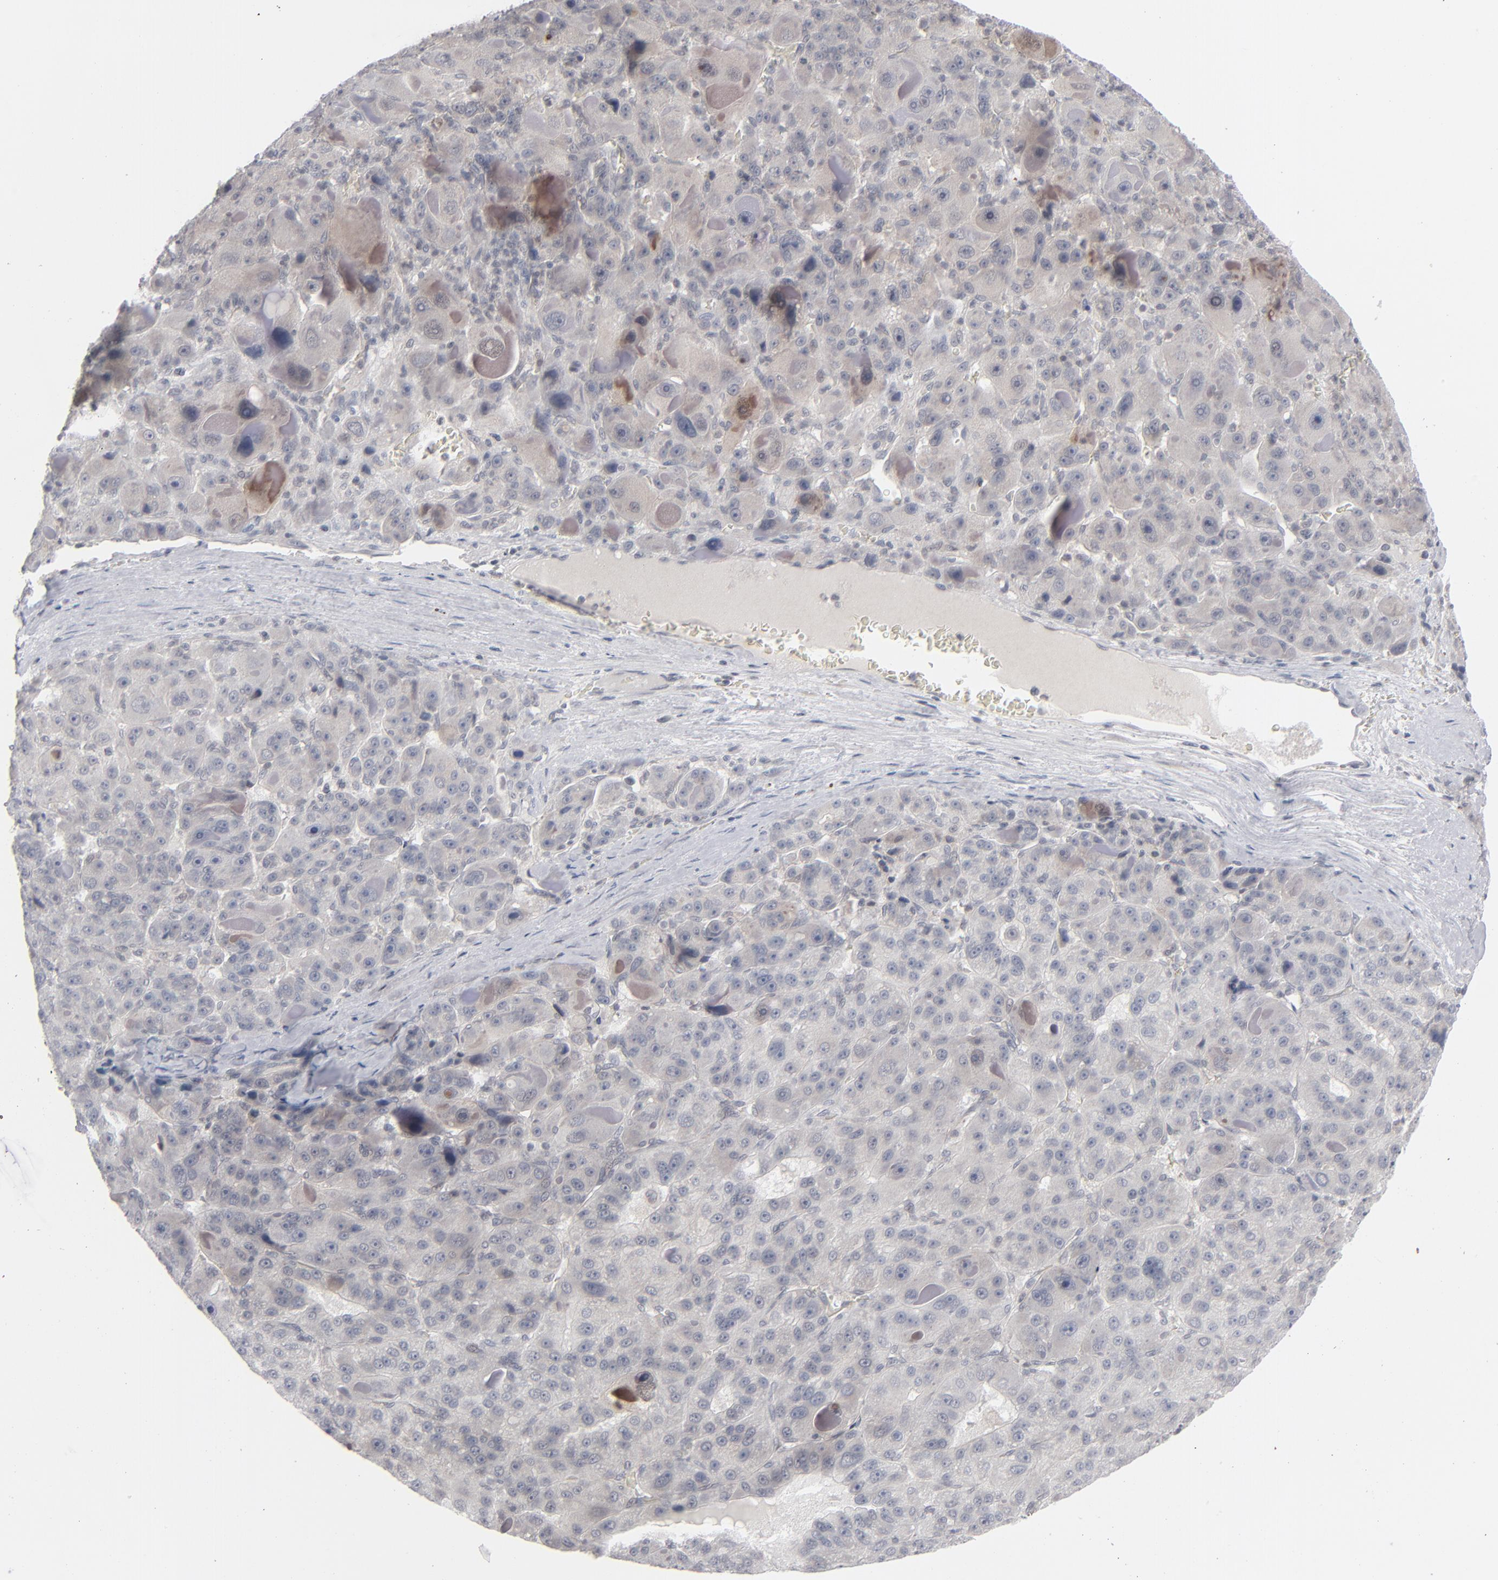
{"staining": {"intensity": "weak", "quantity": "<25%", "location": "cytoplasmic/membranous"}, "tissue": "liver cancer", "cell_type": "Tumor cells", "image_type": "cancer", "snomed": [{"axis": "morphology", "description": "Carcinoma, Hepatocellular, NOS"}, {"axis": "topography", "description": "Liver"}], "caption": "DAB immunohistochemical staining of human liver hepatocellular carcinoma shows no significant staining in tumor cells.", "gene": "POF1B", "patient": {"sex": "male", "age": 76}}